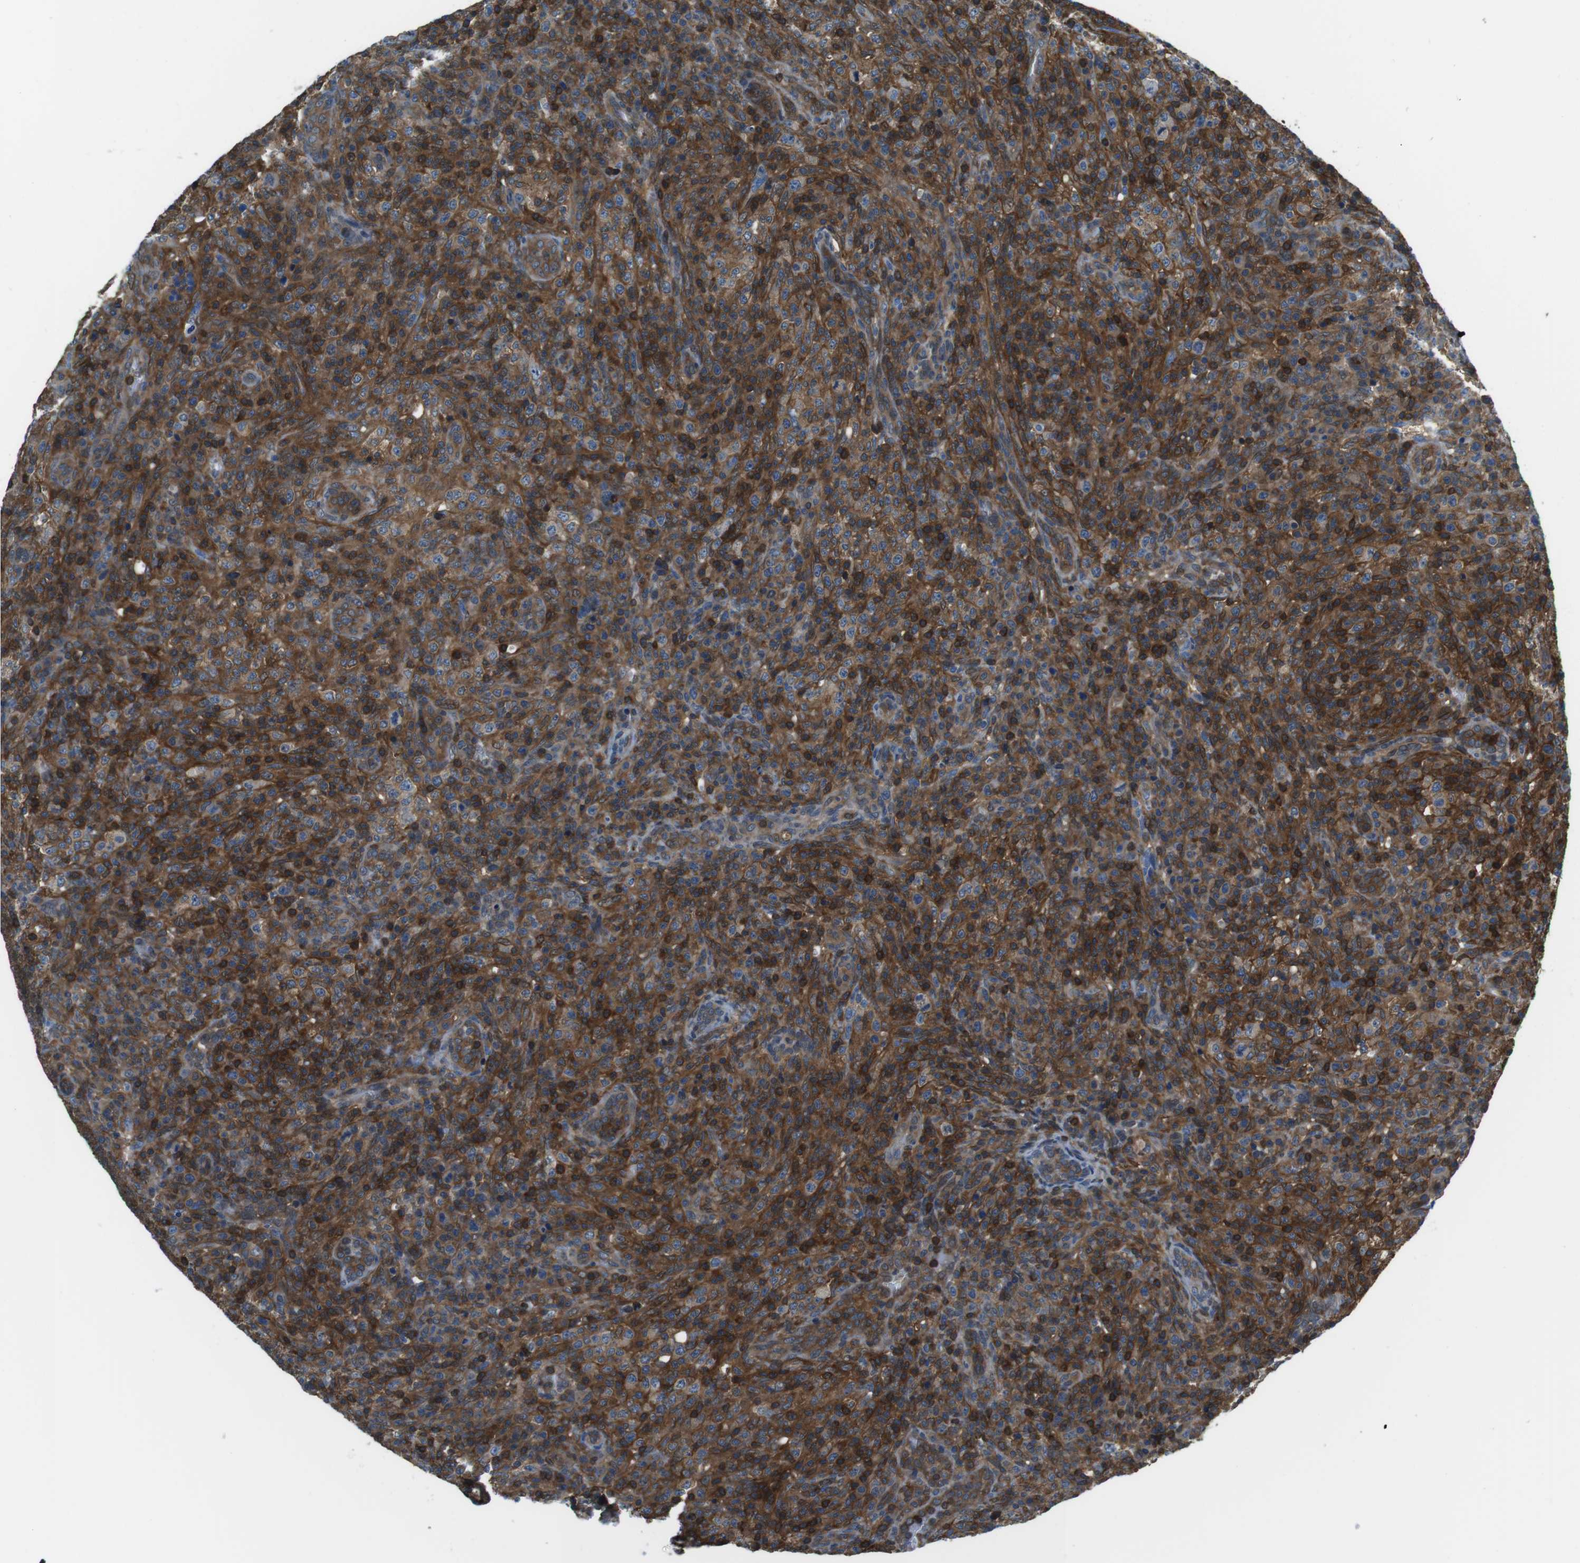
{"staining": {"intensity": "moderate", "quantity": ">75%", "location": "cytoplasmic/membranous"}, "tissue": "lymphoma", "cell_type": "Tumor cells", "image_type": "cancer", "snomed": [{"axis": "morphology", "description": "Malignant lymphoma, non-Hodgkin's type, High grade"}, {"axis": "topography", "description": "Lymph node"}], "caption": "An image of malignant lymphoma, non-Hodgkin's type (high-grade) stained for a protein shows moderate cytoplasmic/membranous brown staining in tumor cells.", "gene": "TES", "patient": {"sex": "female", "age": 76}}